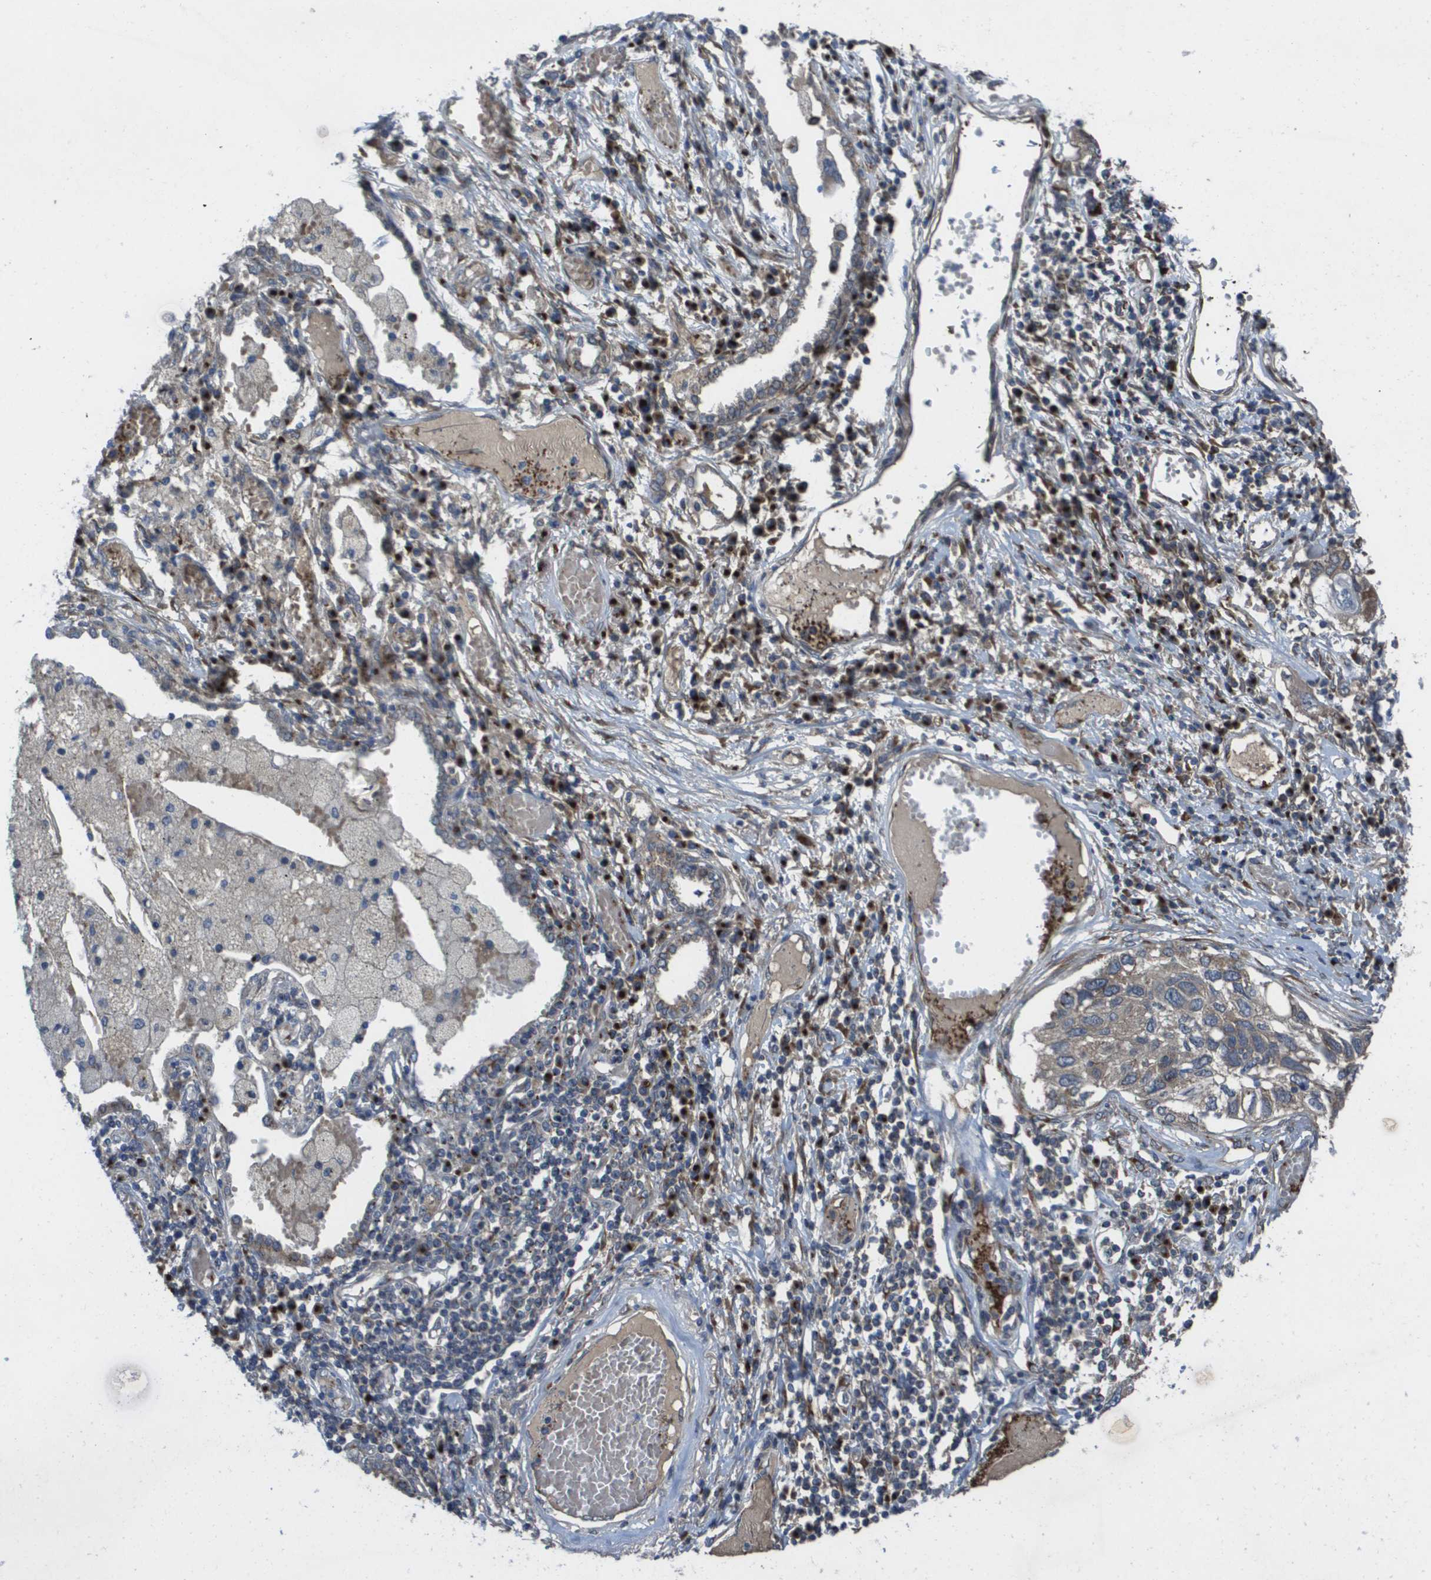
{"staining": {"intensity": "moderate", "quantity": "<25%", "location": "cytoplasmic/membranous"}, "tissue": "lung cancer", "cell_type": "Tumor cells", "image_type": "cancer", "snomed": [{"axis": "morphology", "description": "Squamous cell carcinoma, NOS"}, {"axis": "topography", "description": "Lung"}], "caption": "High-power microscopy captured an IHC photomicrograph of lung cancer, revealing moderate cytoplasmic/membranous staining in about <25% of tumor cells.", "gene": "QSOX2", "patient": {"sex": "male", "age": 71}}